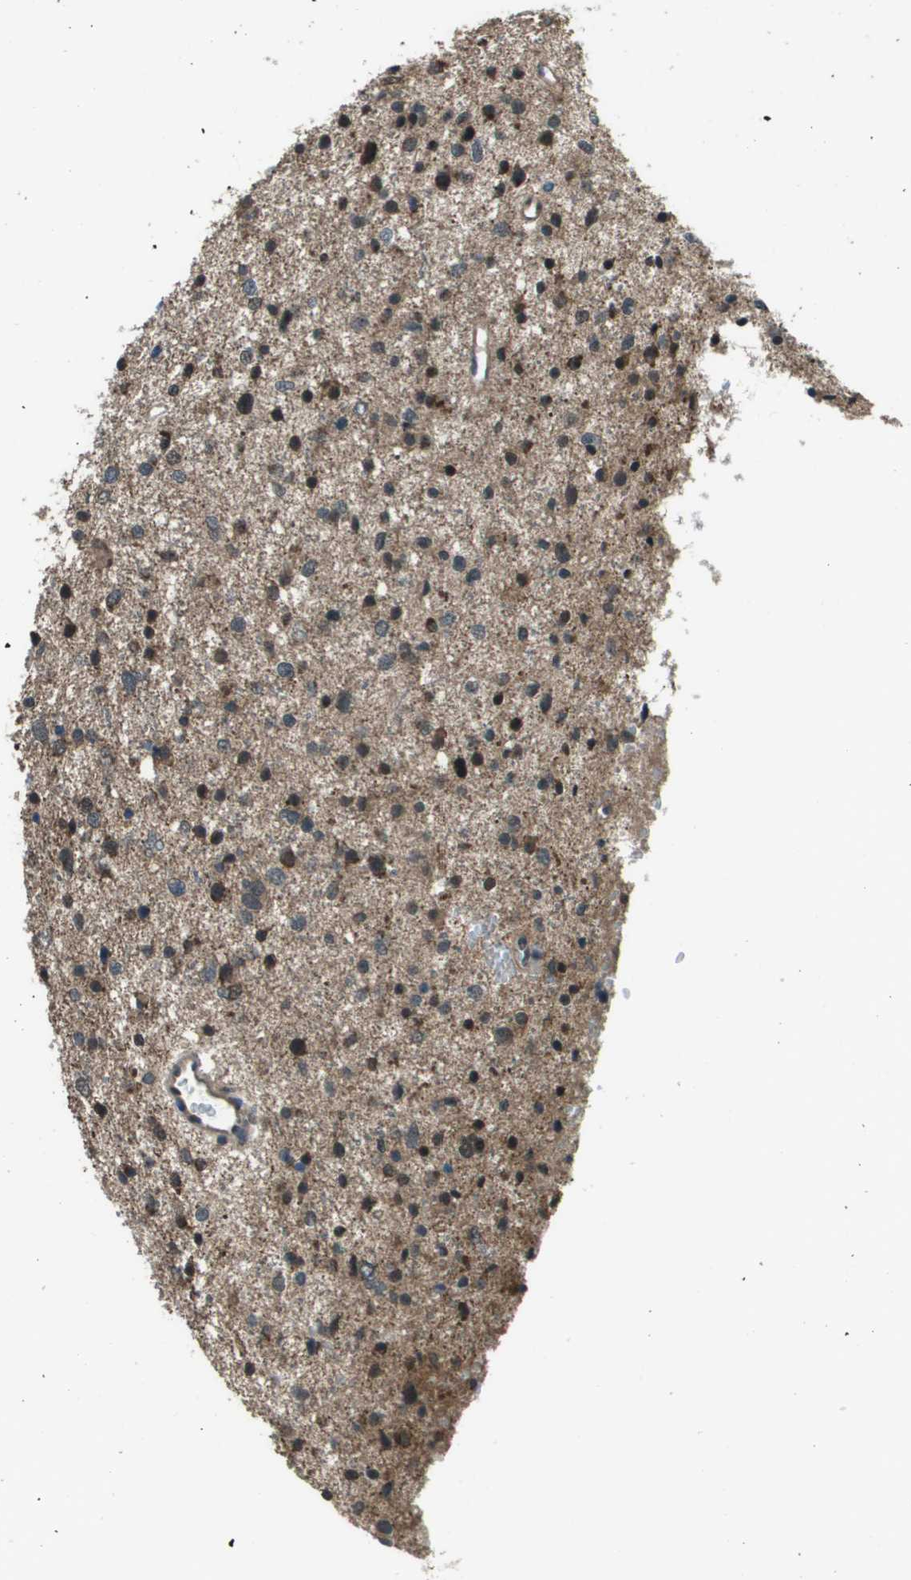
{"staining": {"intensity": "strong", "quantity": "25%-75%", "location": "cytoplasmic/membranous,nuclear"}, "tissue": "glioma", "cell_type": "Tumor cells", "image_type": "cancer", "snomed": [{"axis": "morphology", "description": "Glioma, malignant, Low grade"}, {"axis": "topography", "description": "Brain"}], "caption": "Immunohistochemistry (IHC) (DAB (3,3'-diaminobenzidine)) staining of glioma shows strong cytoplasmic/membranous and nuclear protein positivity in about 25%-75% of tumor cells.", "gene": "PPFIA1", "patient": {"sex": "female", "age": 37}}